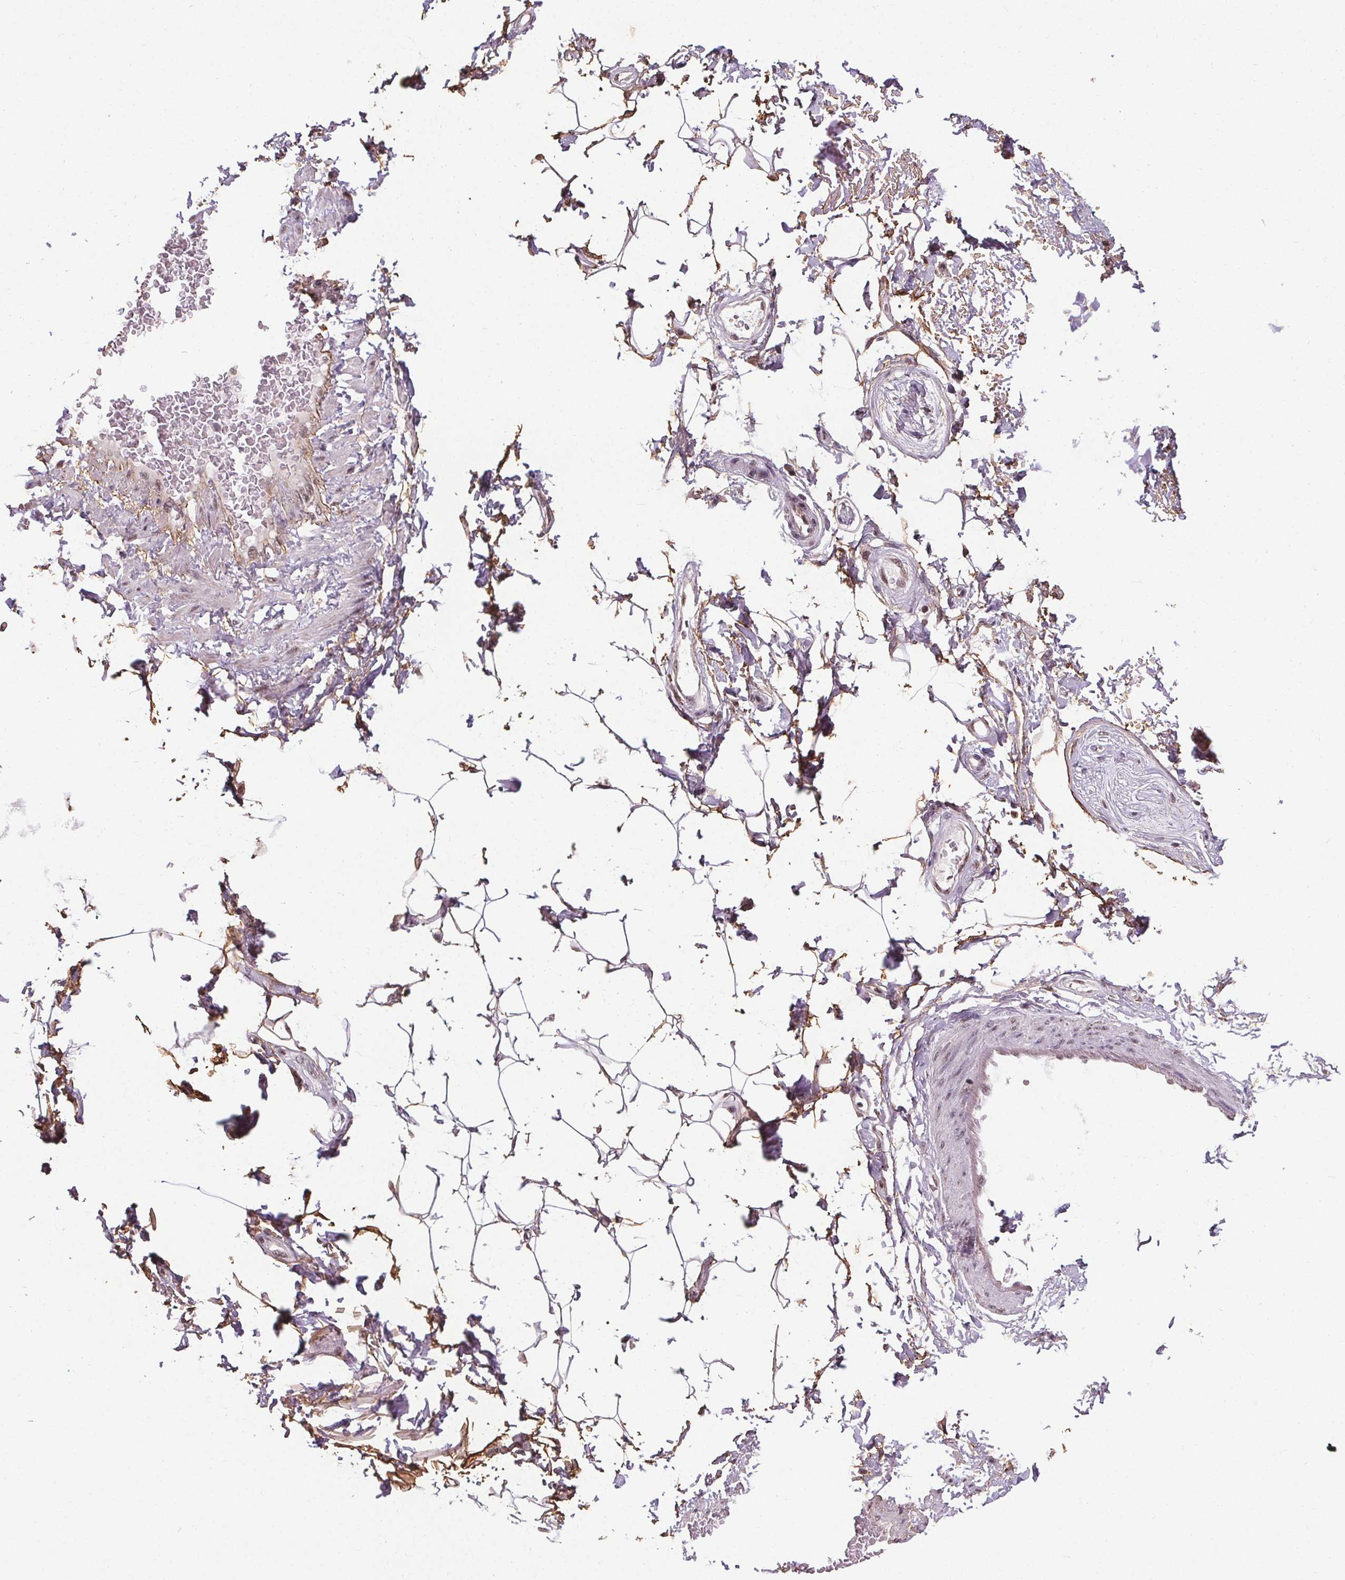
{"staining": {"intensity": "moderate", "quantity": "<25%", "location": "cytoplasmic/membranous"}, "tissue": "adipose tissue", "cell_type": "Adipocytes", "image_type": "normal", "snomed": [{"axis": "morphology", "description": "Normal tissue, NOS"}, {"axis": "topography", "description": "Peripheral nerve tissue"}], "caption": "An image of adipose tissue stained for a protein demonstrates moderate cytoplasmic/membranous brown staining in adipocytes. (Brightfield microscopy of DAB IHC at high magnification).", "gene": "KIAA0232", "patient": {"sex": "male", "age": 51}}